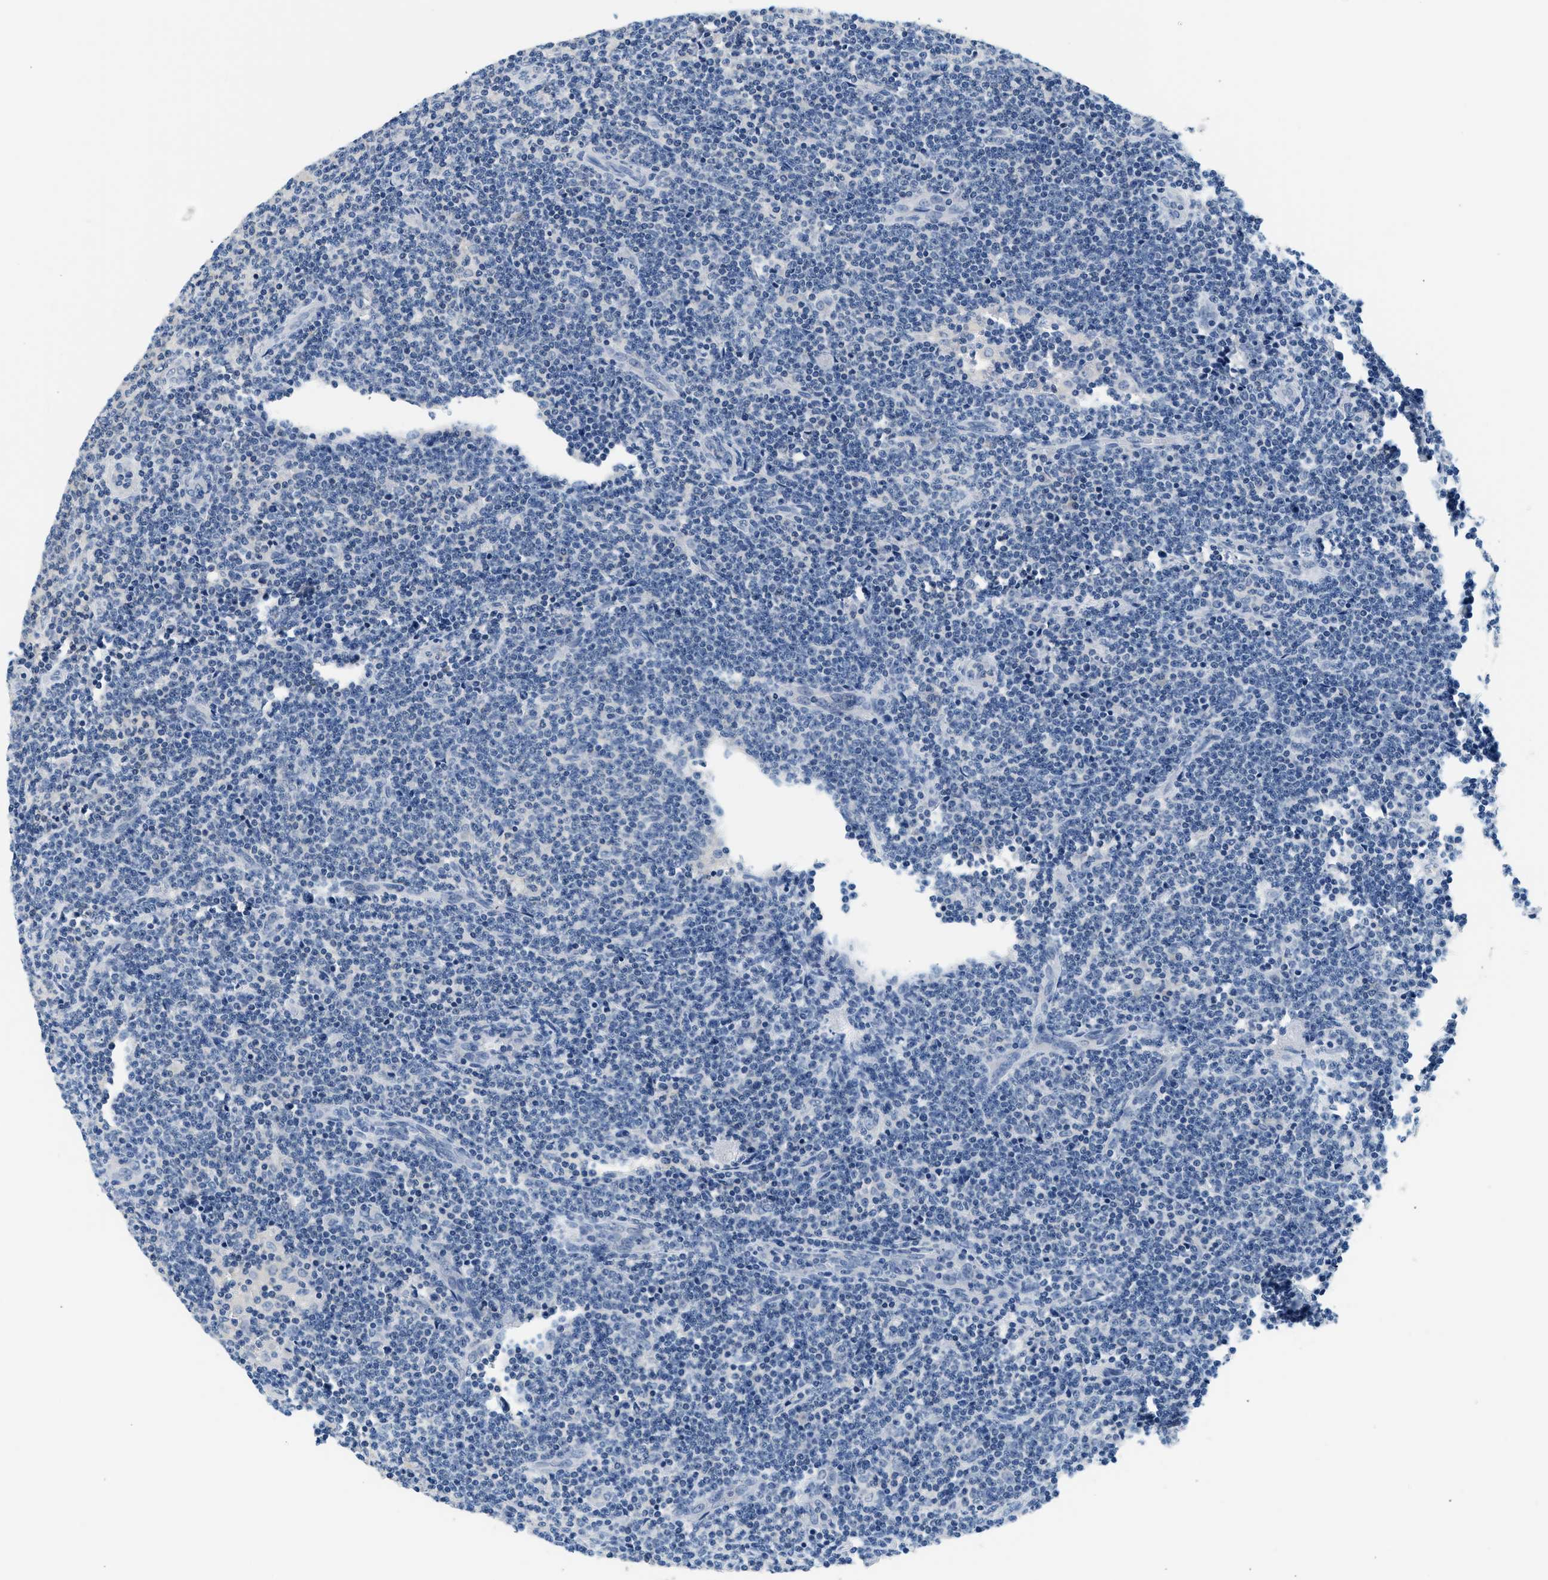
{"staining": {"intensity": "negative", "quantity": "none", "location": "none"}, "tissue": "lymphoma", "cell_type": "Tumor cells", "image_type": "cancer", "snomed": [{"axis": "morphology", "description": "Malignant lymphoma, non-Hodgkin's type, Low grade"}, {"axis": "topography", "description": "Lymph node"}], "caption": "DAB (3,3'-diaminobenzidine) immunohistochemical staining of human lymphoma reveals no significant expression in tumor cells.", "gene": "SLC35E1", "patient": {"sex": "male", "age": 66}}